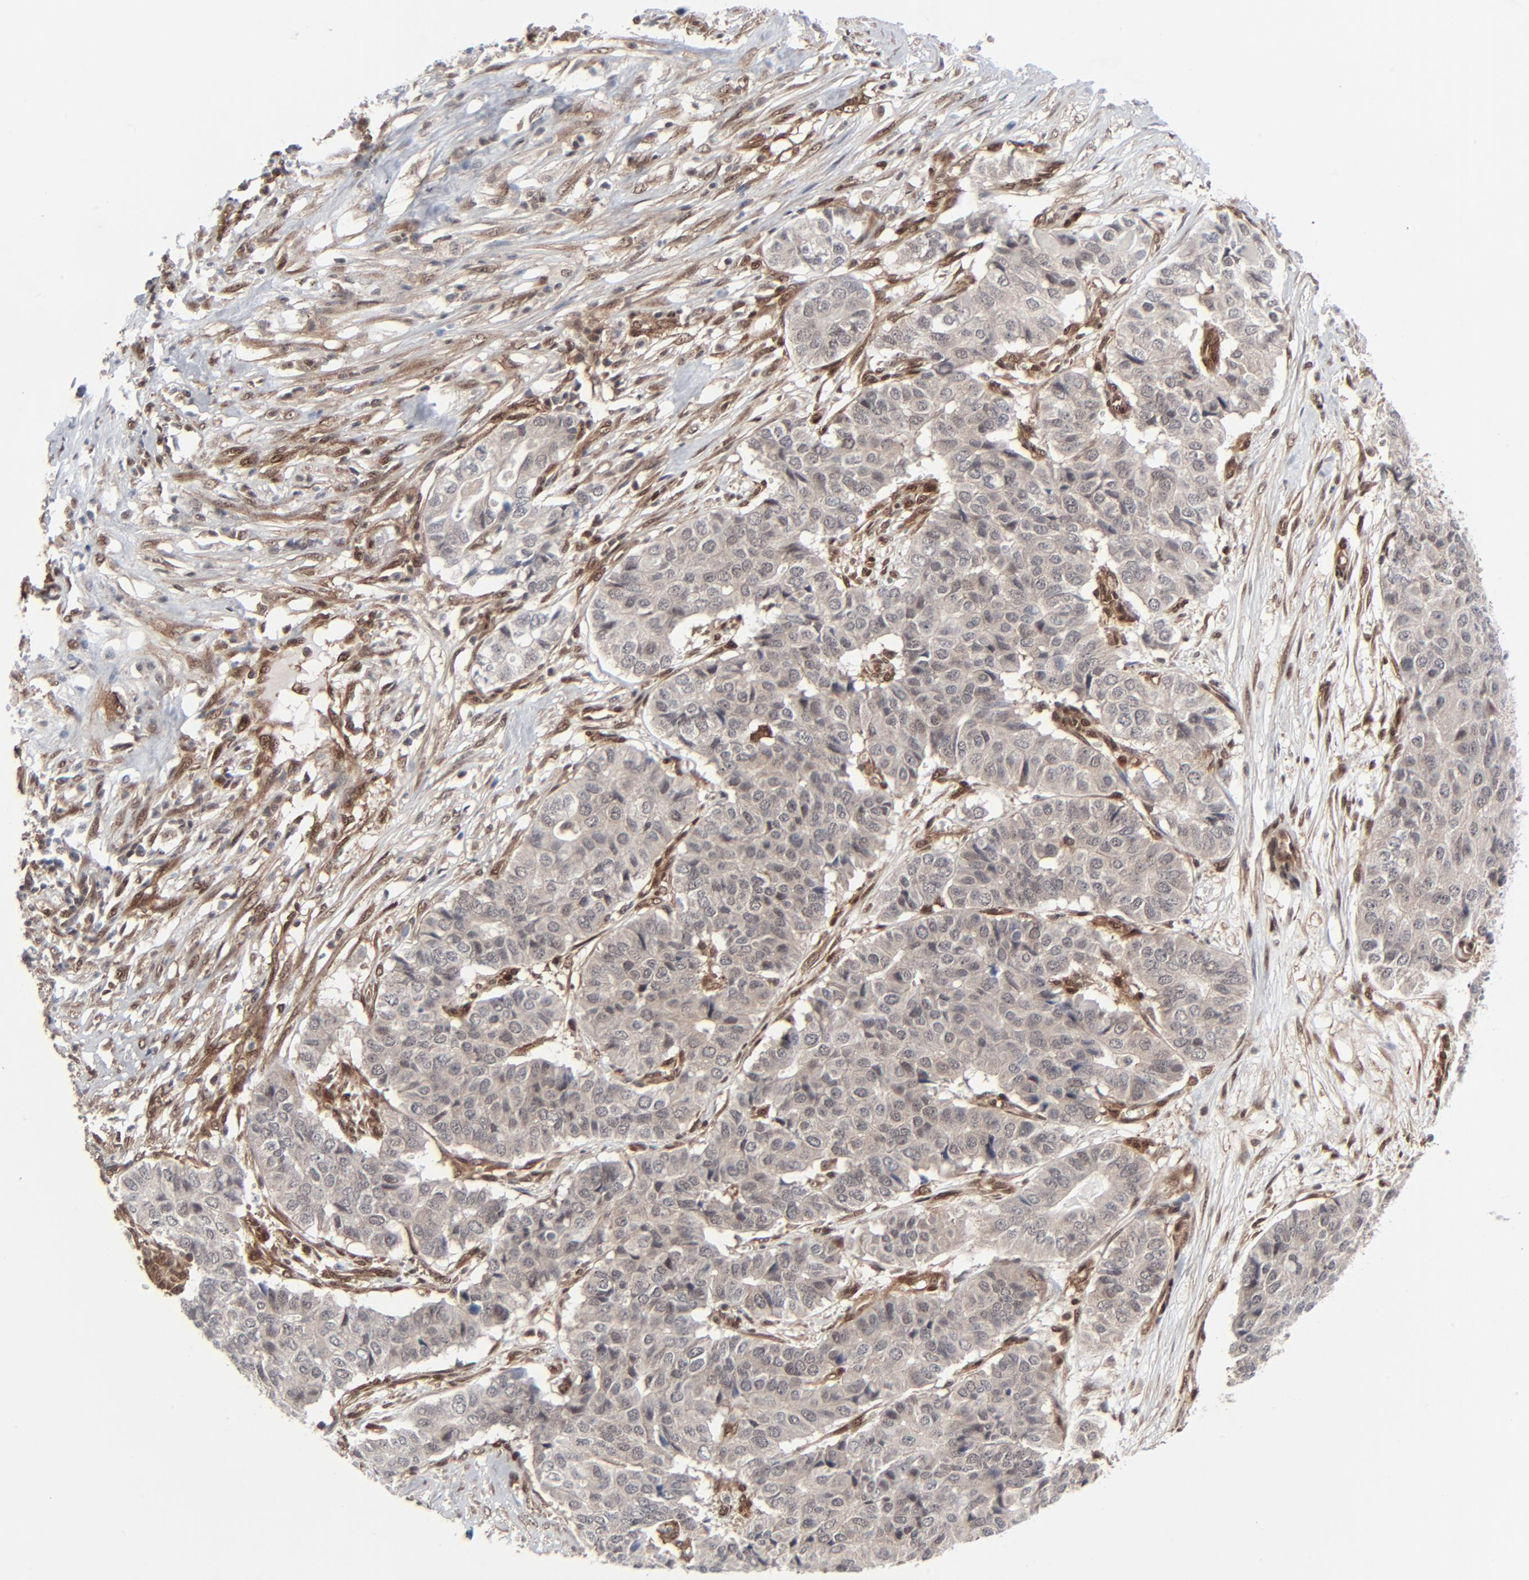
{"staining": {"intensity": "negative", "quantity": "none", "location": "none"}, "tissue": "pancreatic cancer", "cell_type": "Tumor cells", "image_type": "cancer", "snomed": [{"axis": "morphology", "description": "Adenocarcinoma, NOS"}, {"axis": "topography", "description": "Pancreas"}], "caption": "Pancreatic cancer was stained to show a protein in brown. There is no significant expression in tumor cells. (DAB immunohistochemistry visualized using brightfield microscopy, high magnification).", "gene": "AKT1", "patient": {"sex": "male", "age": 50}}